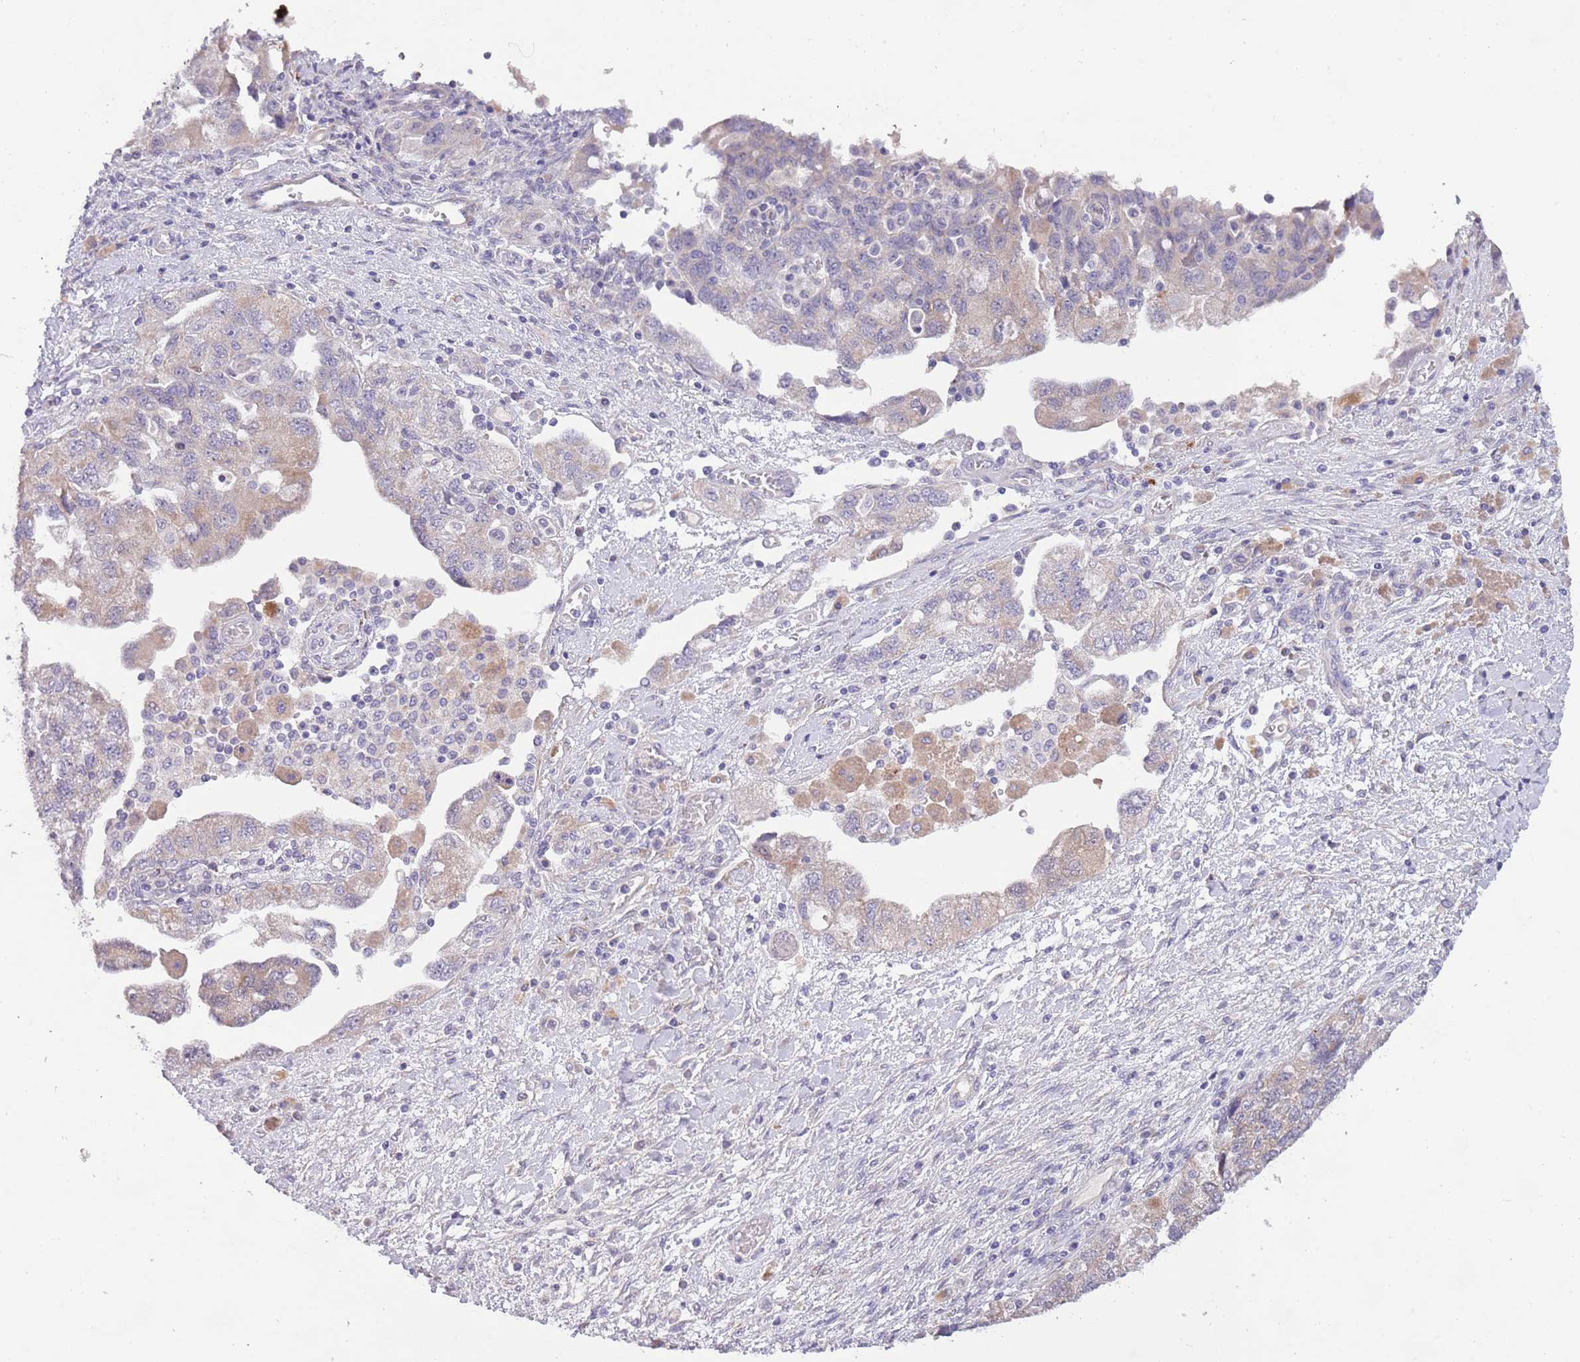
{"staining": {"intensity": "weak", "quantity": "<25%", "location": "cytoplasmic/membranous"}, "tissue": "ovarian cancer", "cell_type": "Tumor cells", "image_type": "cancer", "snomed": [{"axis": "morphology", "description": "Carcinoma, NOS"}, {"axis": "morphology", "description": "Cystadenocarcinoma, serous, NOS"}, {"axis": "topography", "description": "Ovary"}], "caption": "The immunohistochemistry (IHC) image has no significant positivity in tumor cells of ovarian cancer (serous cystadenocarcinoma) tissue.", "gene": "ZNF658", "patient": {"sex": "female", "age": 69}}